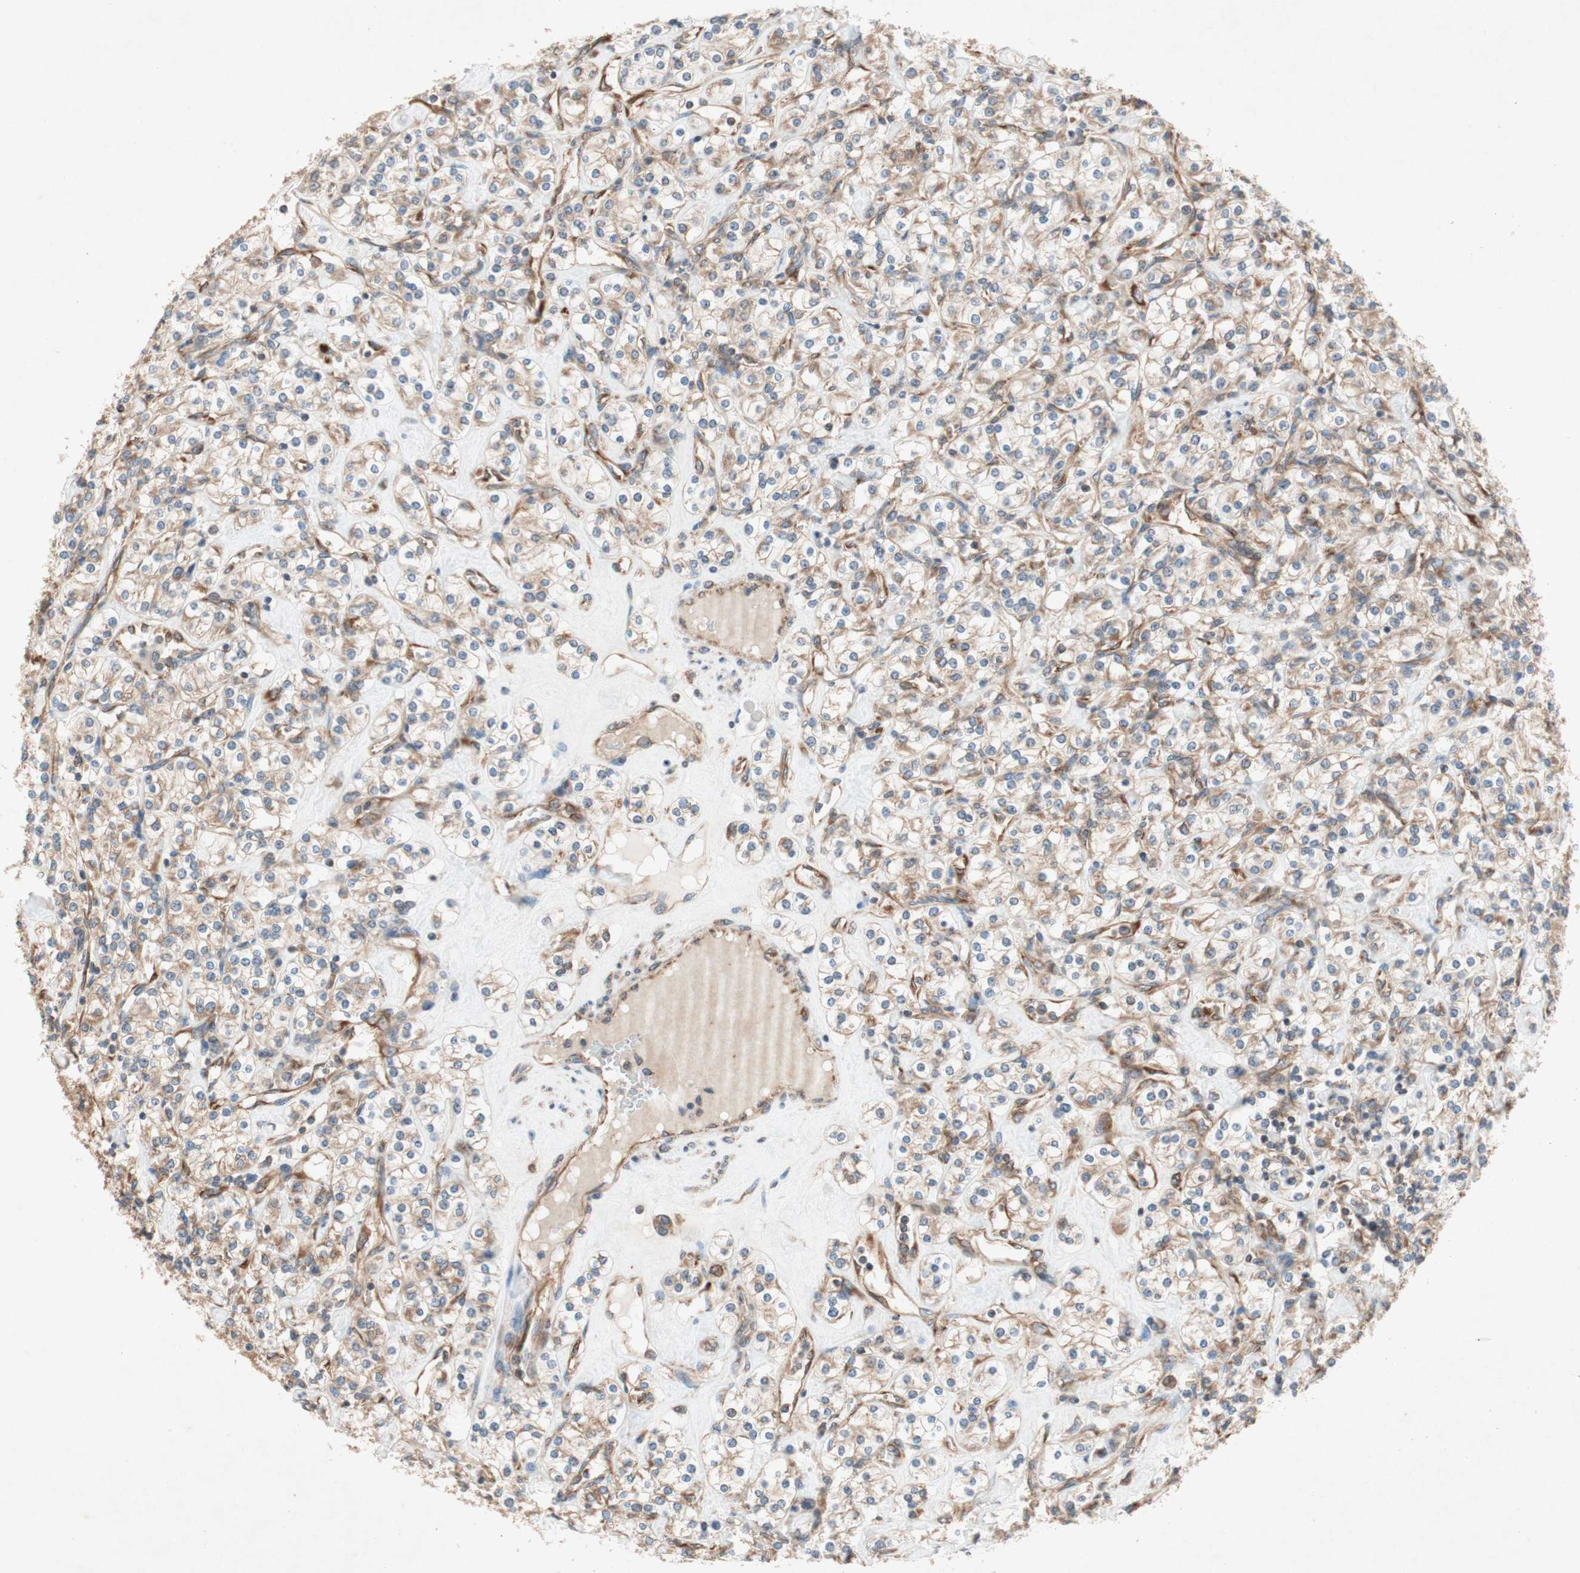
{"staining": {"intensity": "weak", "quantity": "25%-75%", "location": "cytoplasmic/membranous"}, "tissue": "renal cancer", "cell_type": "Tumor cells", "image_type": "cancer", "snomed": [{"axis": "morphology", "description": "Adenocarcinoma, NOS"}, {"axis": "topography", "description": "Kidney"}], "caption": "Immunohistochemical staining of renal cancer demonstrates low levels of weak cytoplasmic/membranous positivity in approximately 25%-75% of tumor cells.", "gene": "SOCS2", "patient": {"sex": "male", "age": 77}}